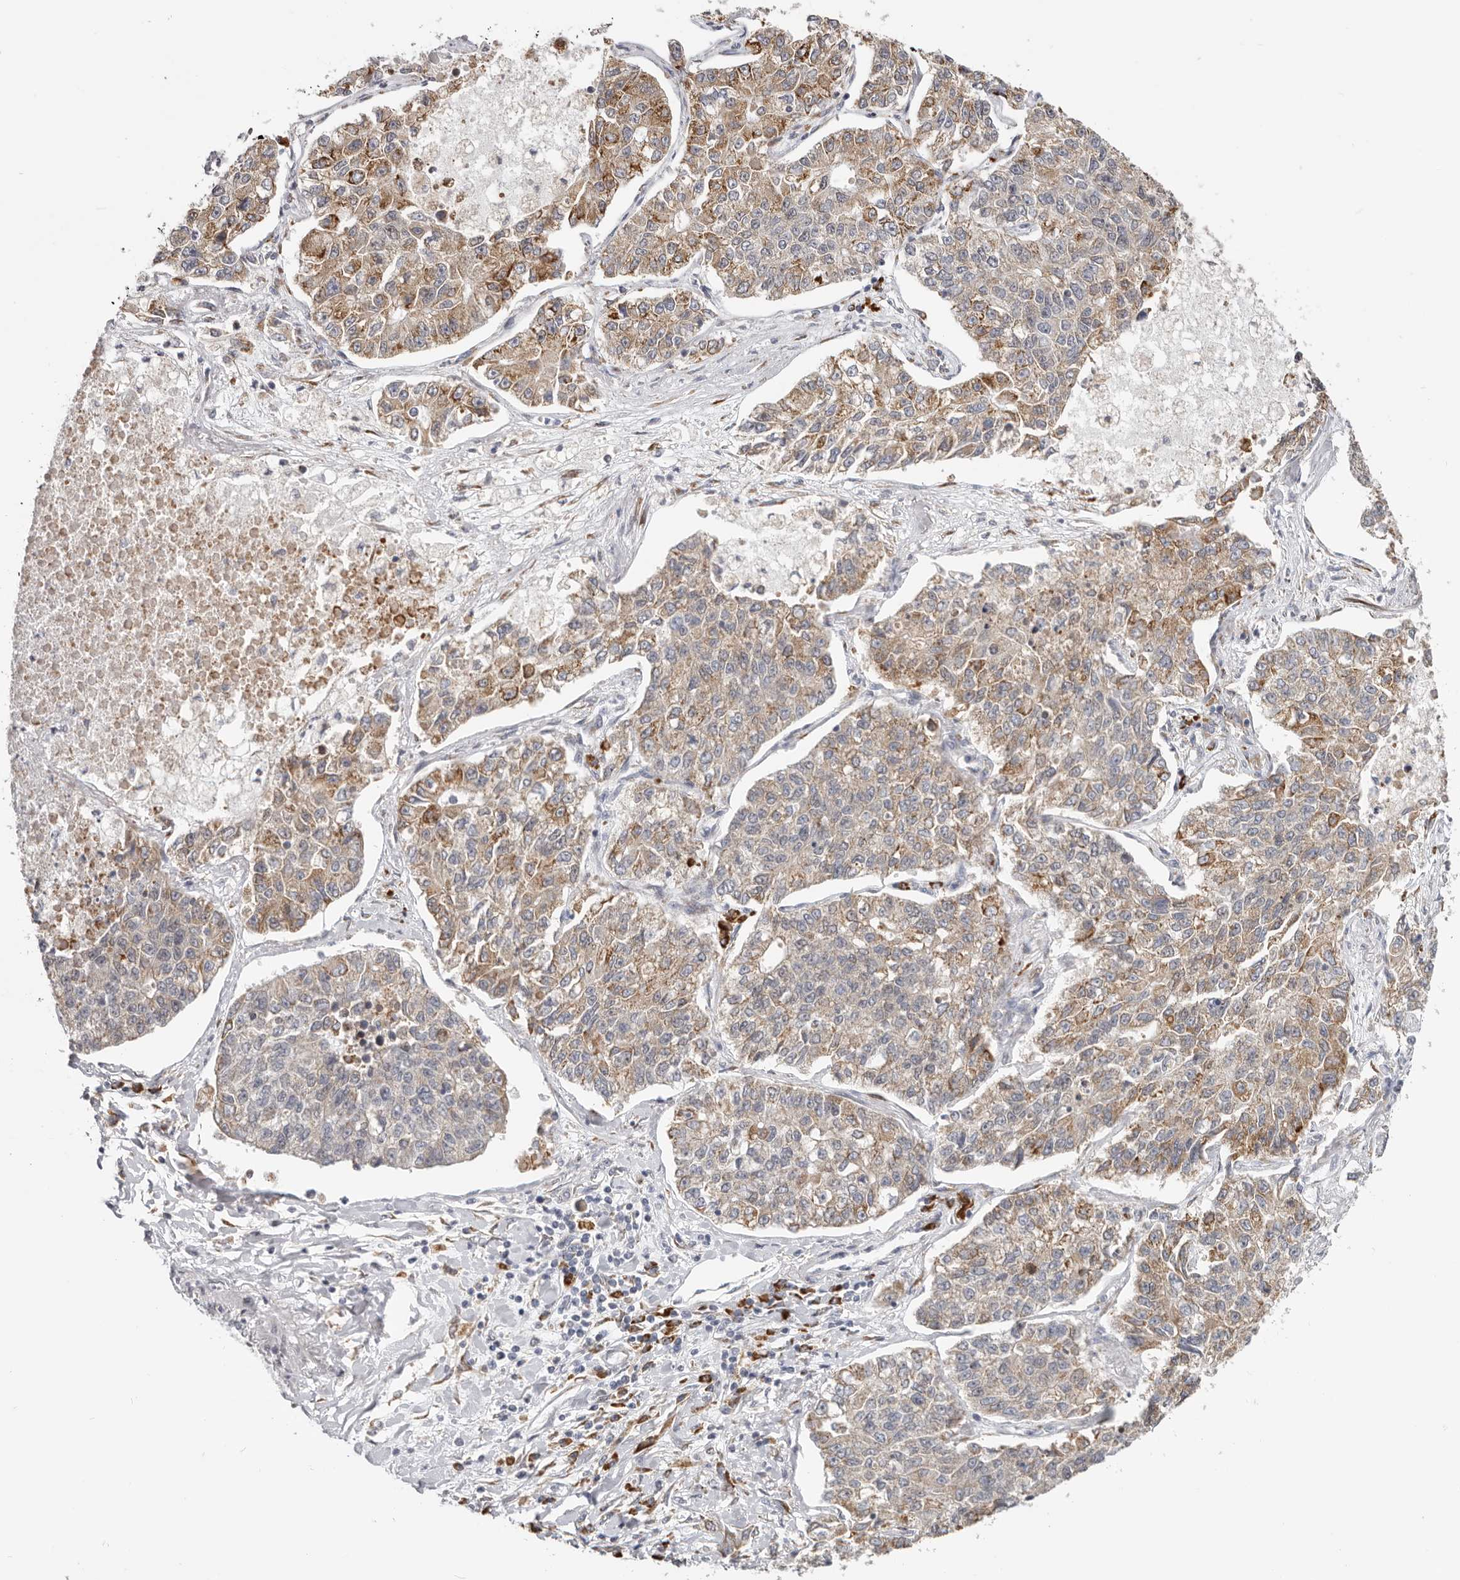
{"staining": {"intensity": "moderate", "quantity": ">75%", "location": "cytoplasmic/membranous"}, "tissue": "lung cancer", "cell_type": "Tumor cells", "image_type": "cancer", "snomed": [{"axis": "morphology", "description": "Adenocarcinoma, NOS"}, {"axis": "topography", "description": "Lung"}], "caption": "Lung cancer stained for a protein (brown) shows moderate cytoplasmic/membranous positive positivity in about >75% of tumor cells.", "gene": "IL32", "patient": {"sex": "male", "age": 49}}